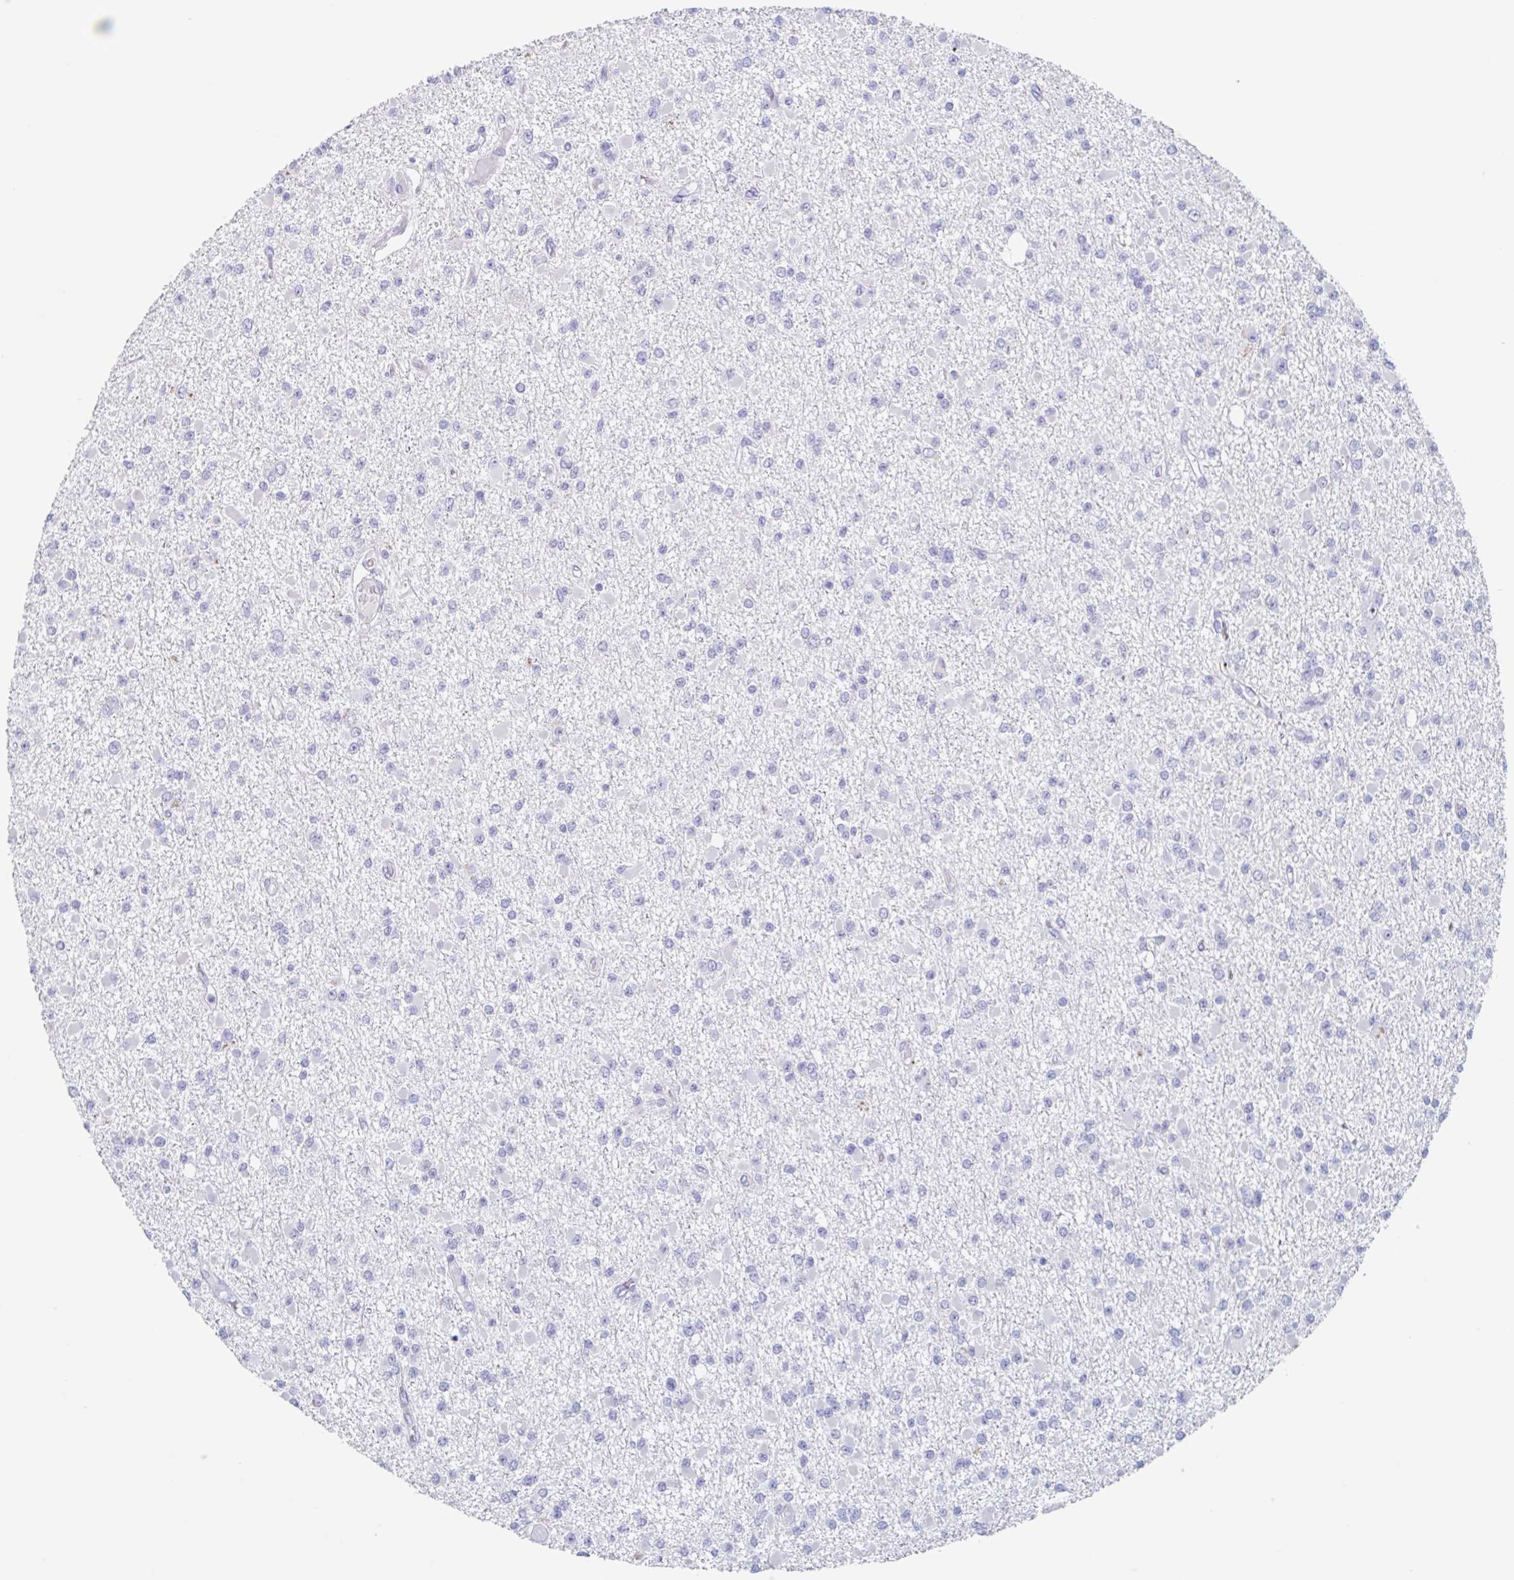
{"staining": {"intensity": "negative", "quantity": "none", "location": "none"}, "tissue": "glioma", "cell_type": "Tumor cells", "image_type": "cancer", "snomed": [{"axis": "morphology", "description": "Glioma, malignant, Low grade"}, {"axis": "topography", "description": "Brain"}], "caption": "High magnification brightfield microscopy of glioma stained with DAB (3,3'-diaminobenzidine) (brown) and counterstained with hematoxylin (blue): tumor cells show no significant staining.", "gene": "NOXRED1", "patient": {"sex": "female", "age": 22}}